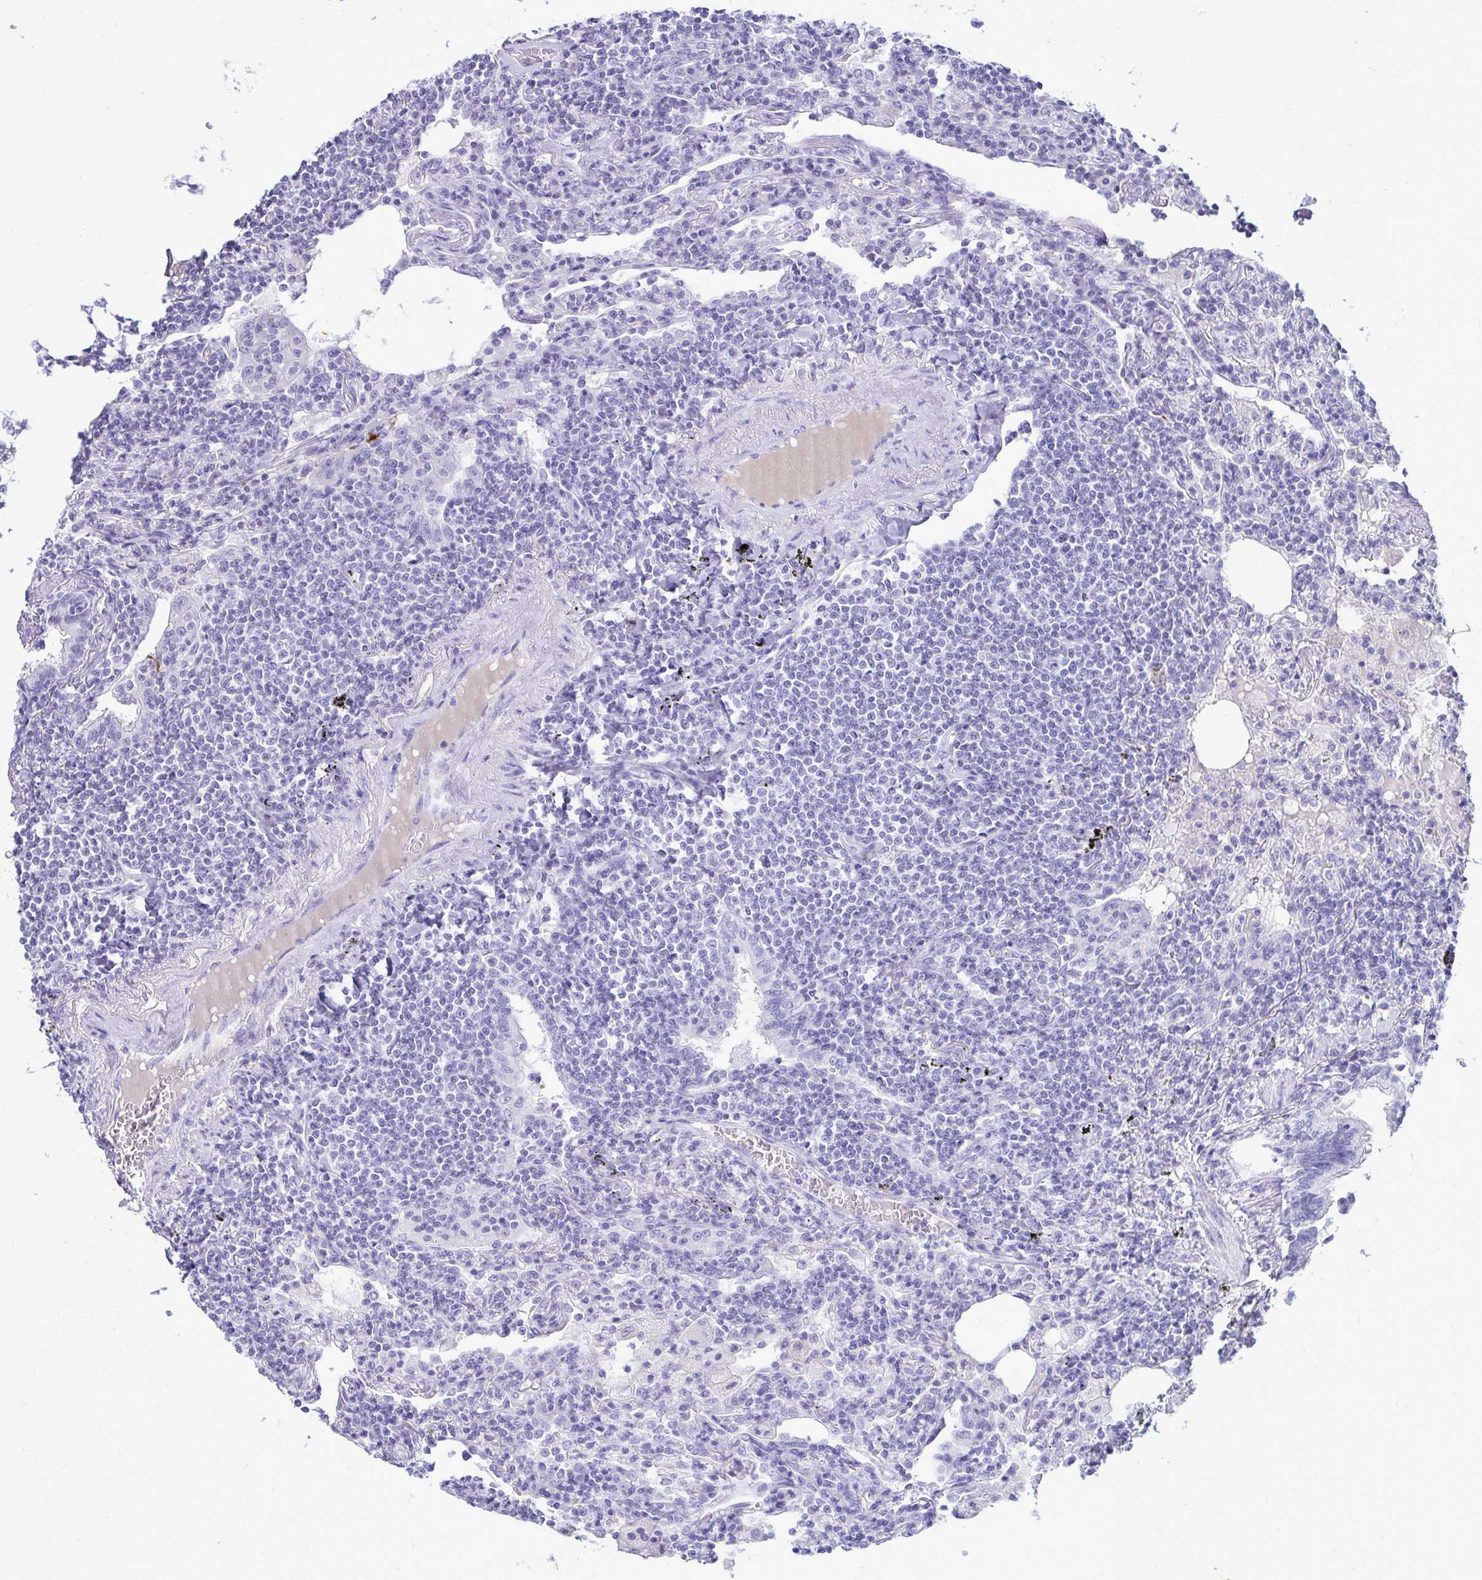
{"staining": {"intensity": "negative", "quantity": "none", "location": "none"}, "tissue": "lymphoma", "cell_type": "Tumor cells", "image_type": "cancer", "snomed": [{"axis": "morphology", "description": "Malignant lymphoma, non-Hodgkin's type, Low grade"}, {"axis": "topography", "description": "Lung"}], "caption": "The immunohistochemistry histopathology image has no significant staining in tumor cells of lymphoma tissue.", "gene": "NANOGNB", "patient": {"sex": "female", "age": 71}}